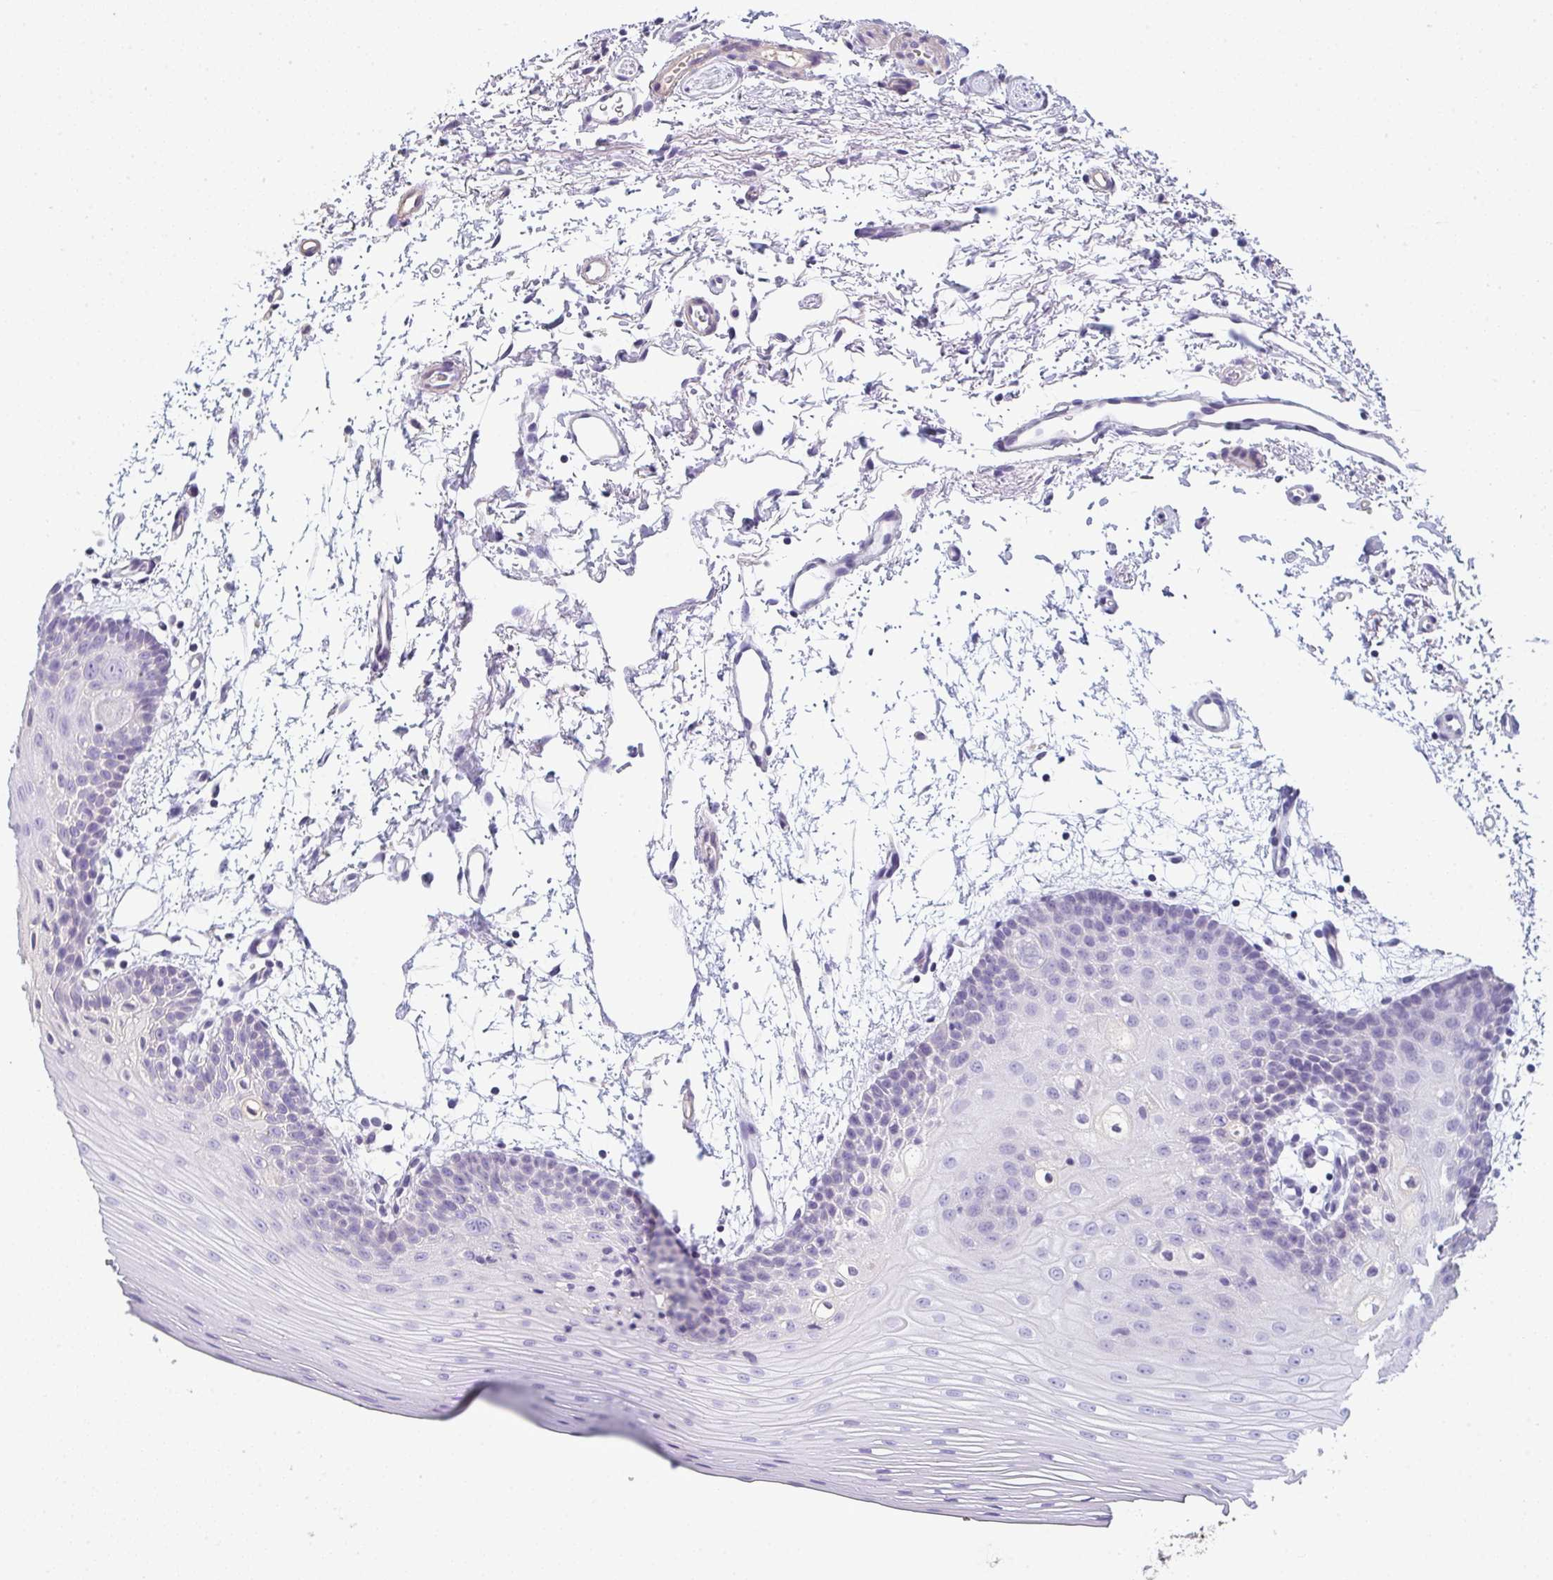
{"staining": {"intensity": "negative", "quantity": "none", "location": "none"}, "tissue": "oral mucosa", "cell_type": "Squamous epithelial cells", "image_type": "normal", "snomed": [{"axis": "morphology", "description": "Normal tissue, NOS"}, {"axis": "topography", "description": "Oral tissue"}], "caption": "A high-resolution photomicrograph shows immunohistochemistry (IHC) staining of normal oral mucosa, which reveals no significant expression in squamous epithelial cells. Nuclei are stained in blue.", "gene": "ZNF215", "patient": {"sex": "female", "age": 81}}